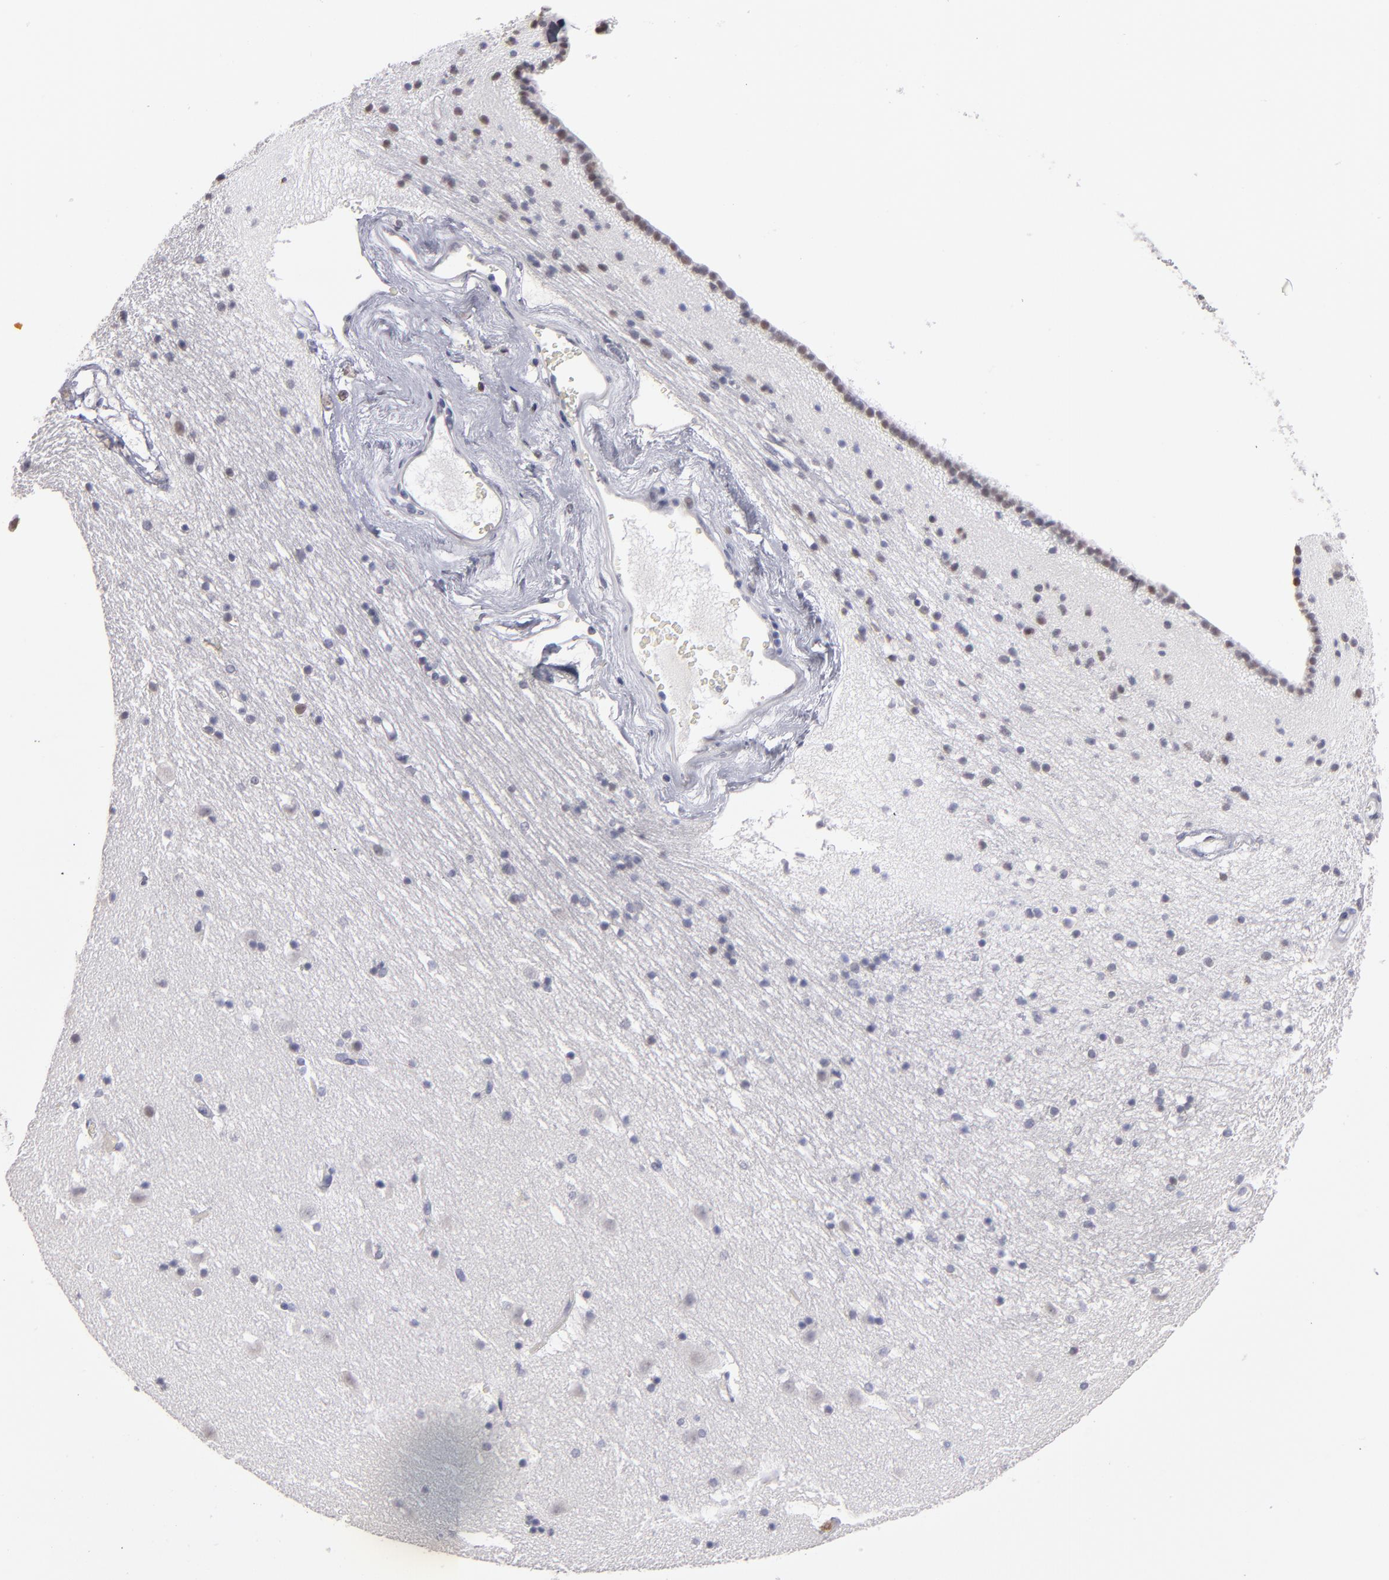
{"staining": {"intensity": "moderate", "quantity": "<25%", "location": "nuclear"}, "tissue": "caudate", "cell_type": "Glial cells", "image_type": "normal", "snomed": [{"axis": "morphology", "description": "Normal tissue, NOS"}, {"axis": "topography", "description": "Lateral ventricle wall"}], "caption": "Glial cells display low levels of moderate nuclear positivity in about <25% of cells in normal caudate.", "gene": "MGAM", "patient": {"sex": "male", "age": 45}}